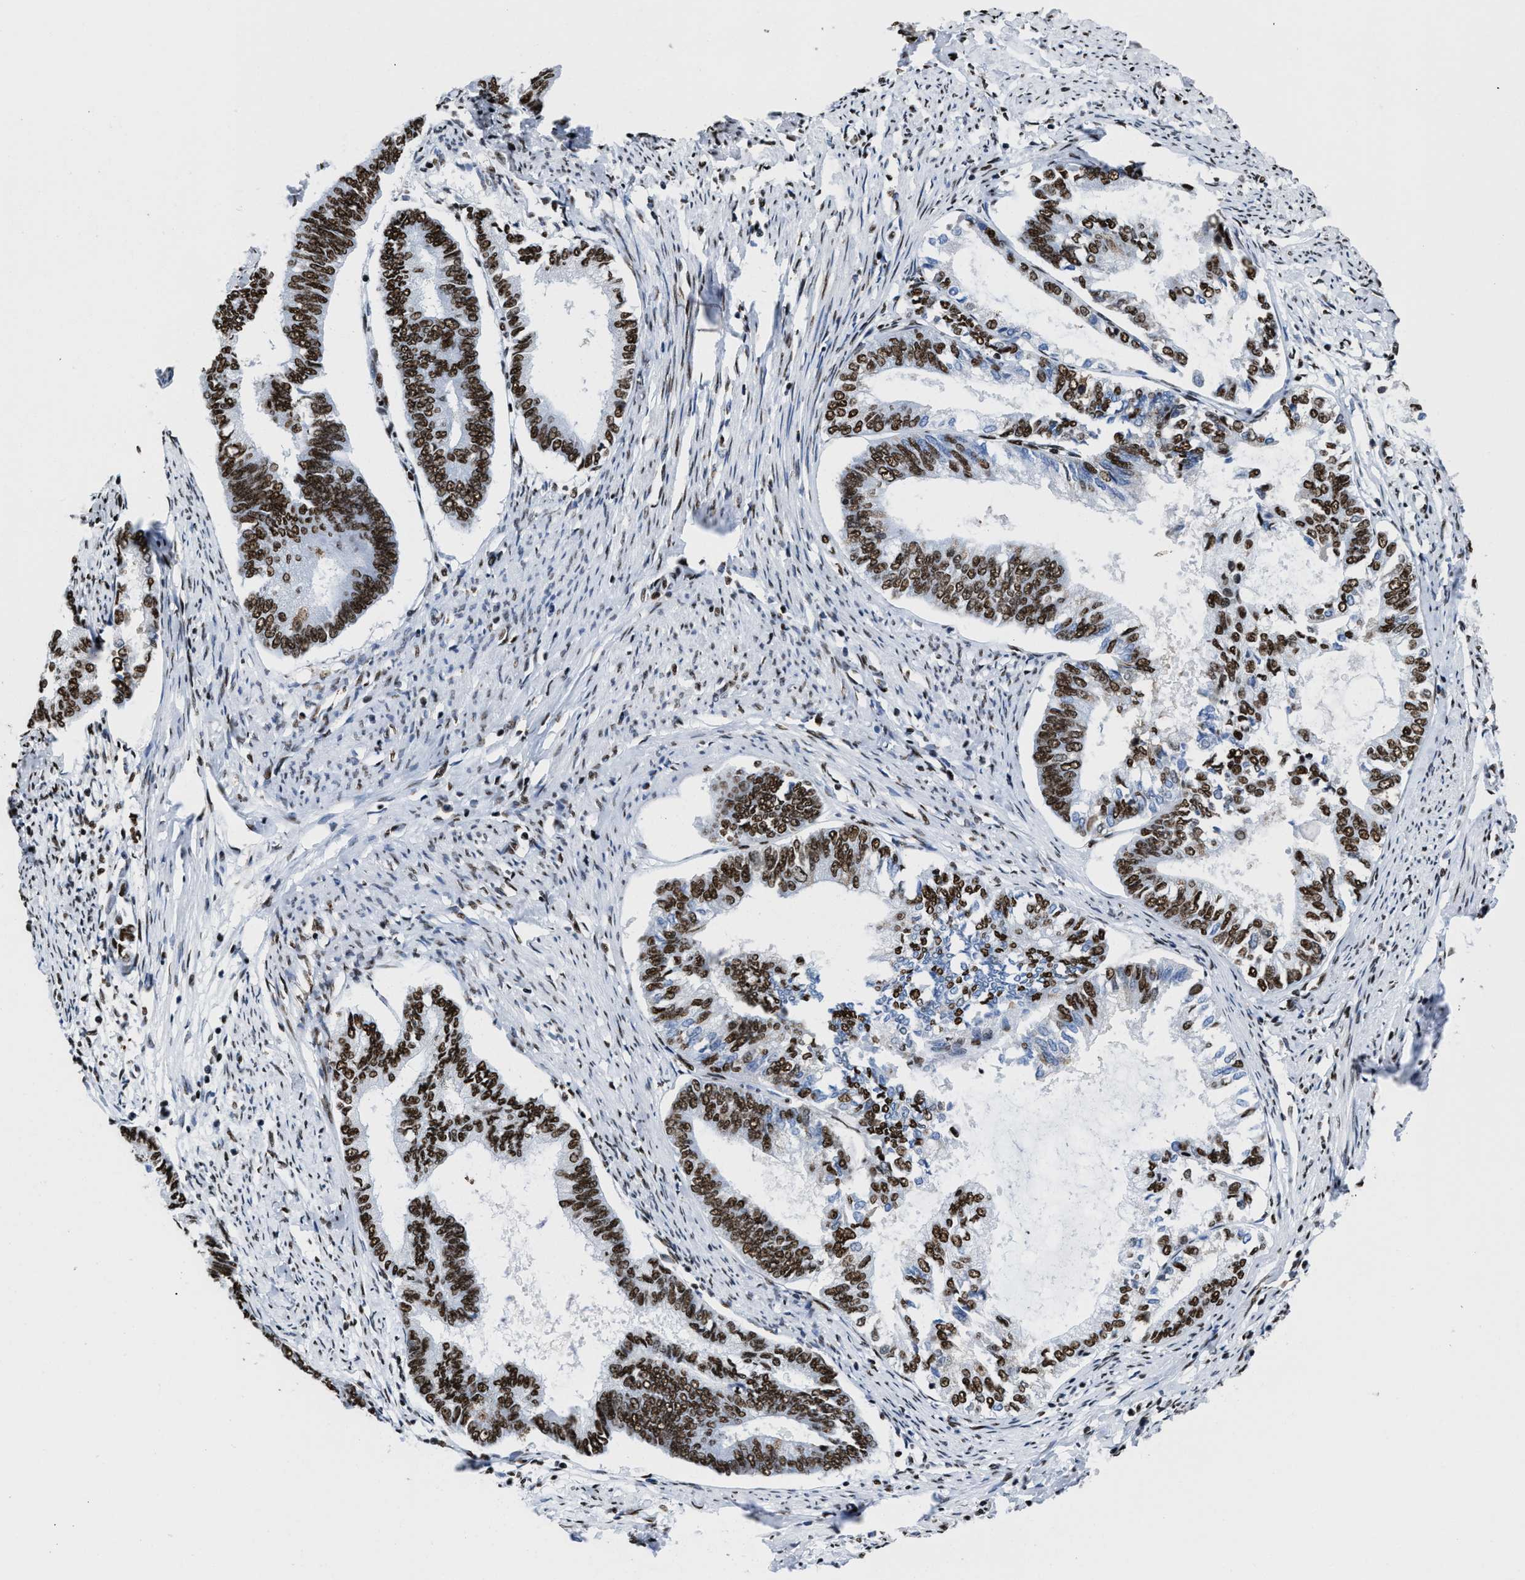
{"staining": {"intensity": "strong", "quantity": ">75%", "location": "nuclear"}, "tissue": "endometrial cancer", "cell_type": "Tumor cells", "image_type": "cancer", "snomed": [{"axis": "morphology", "description": "Adenocarcinoma, NOS"}, {"axis": "topography", "description": "Endometrium"}], "caption": "A brown stain highlights strong nuclear staining of a protein in human endometrial cancer tumor cells.", "gene": "SMARCC2", "patient": {"sex": "female", "age": 86}}